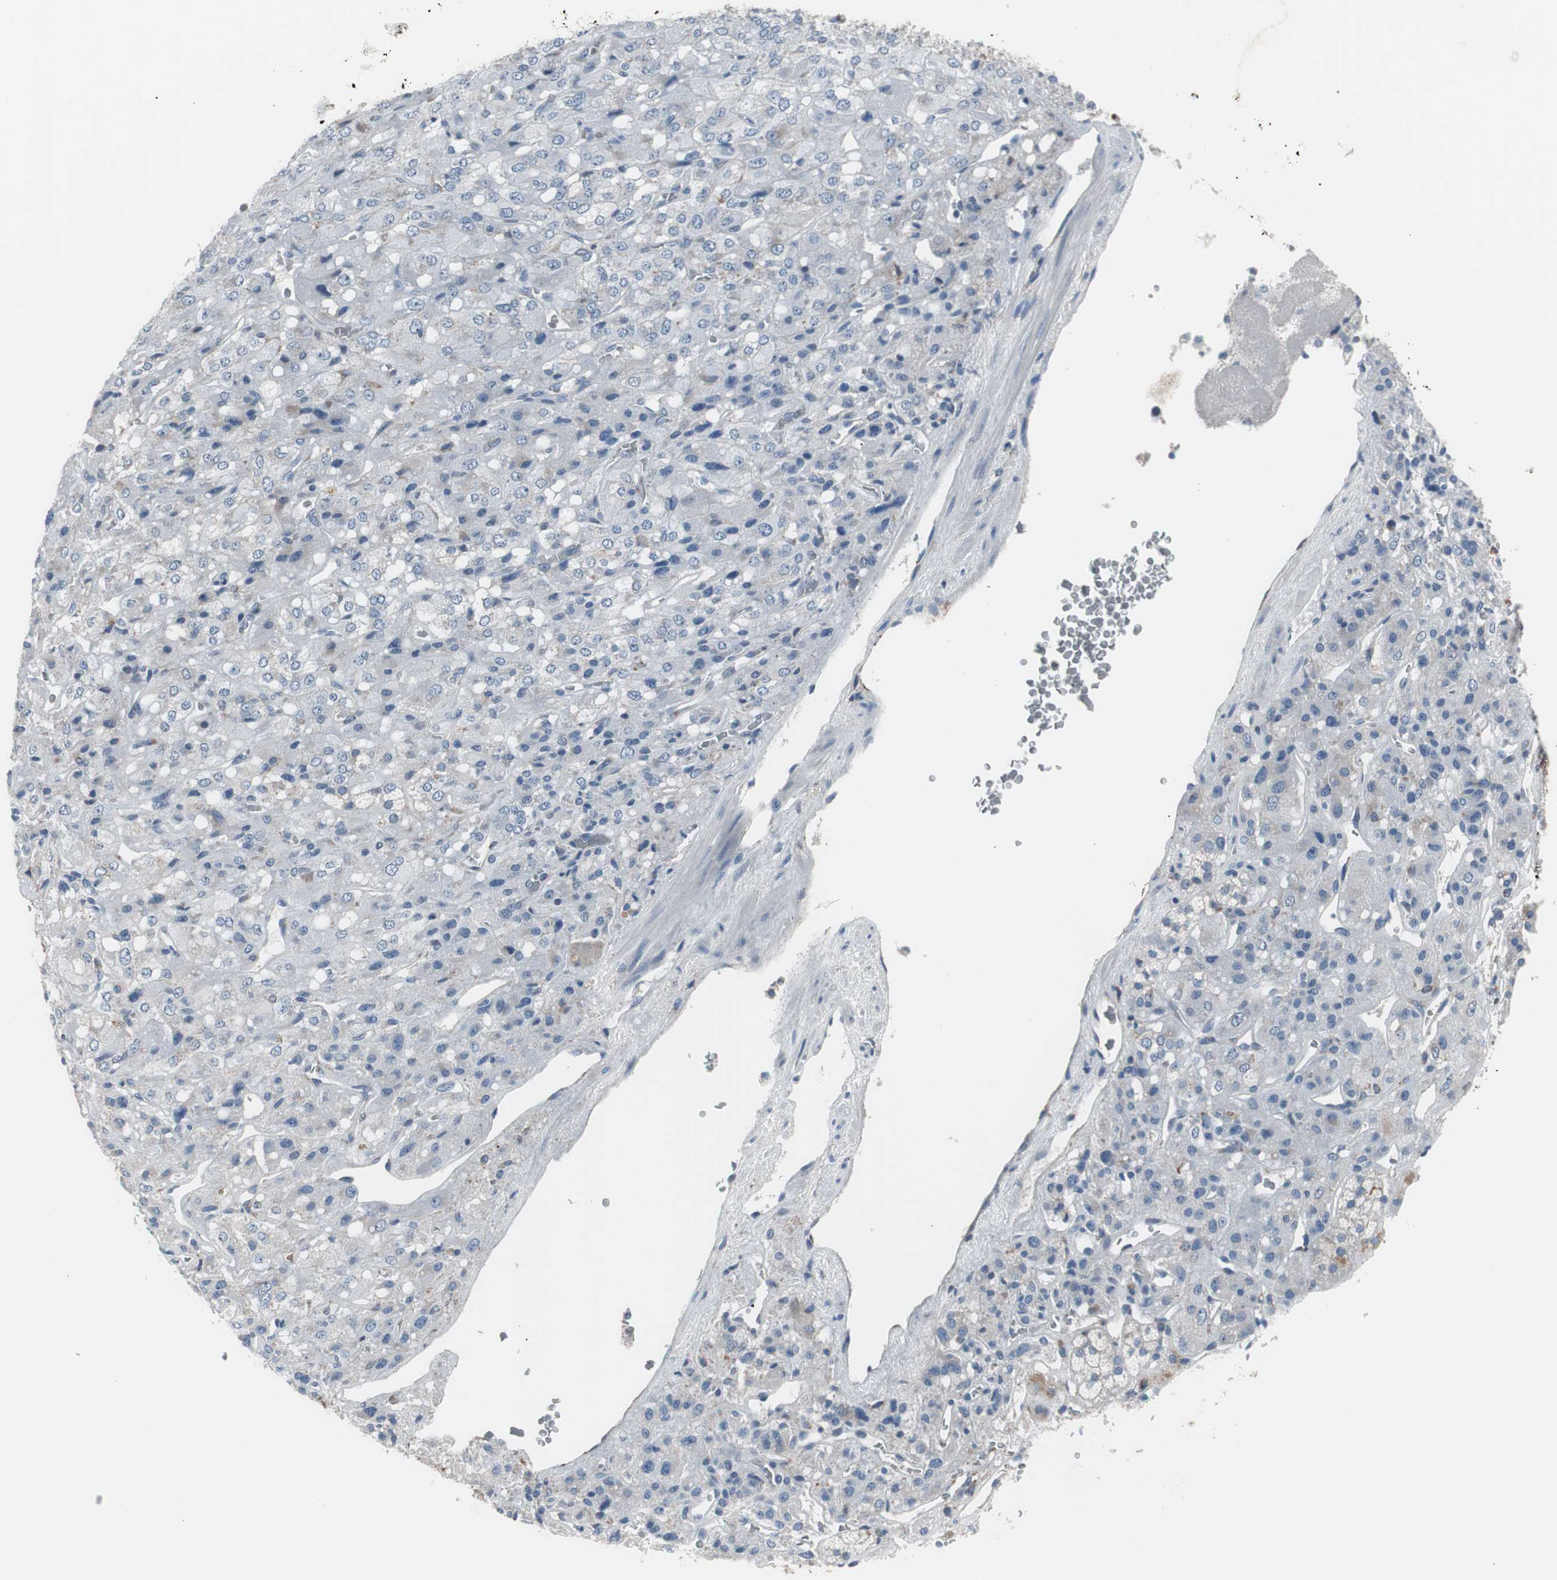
{"staining": {"intensity": "moderate", "quantity": "<25%", "location": "cytoplasmic/membranous"}, "tissue": "adrenal gland", "cell_type": "Glandular cells", "image_type": "normal", "snomed": [{"axis": "morphology", "description": "Normal tissue, NOS"}, {"axis": "topography", "description": "Adrenal gland"}], "caption": "Adrenal gland stained for a protein shows moderate cytoplasmic/membranous positivity in glandular cells. The protein is stained brown, and the nuclei are stained in blue (DAB IHC with brightfield microscopy, high magnification).", "gene": "SLC27A4", "patient": {"sex": "female", "age": 44}}